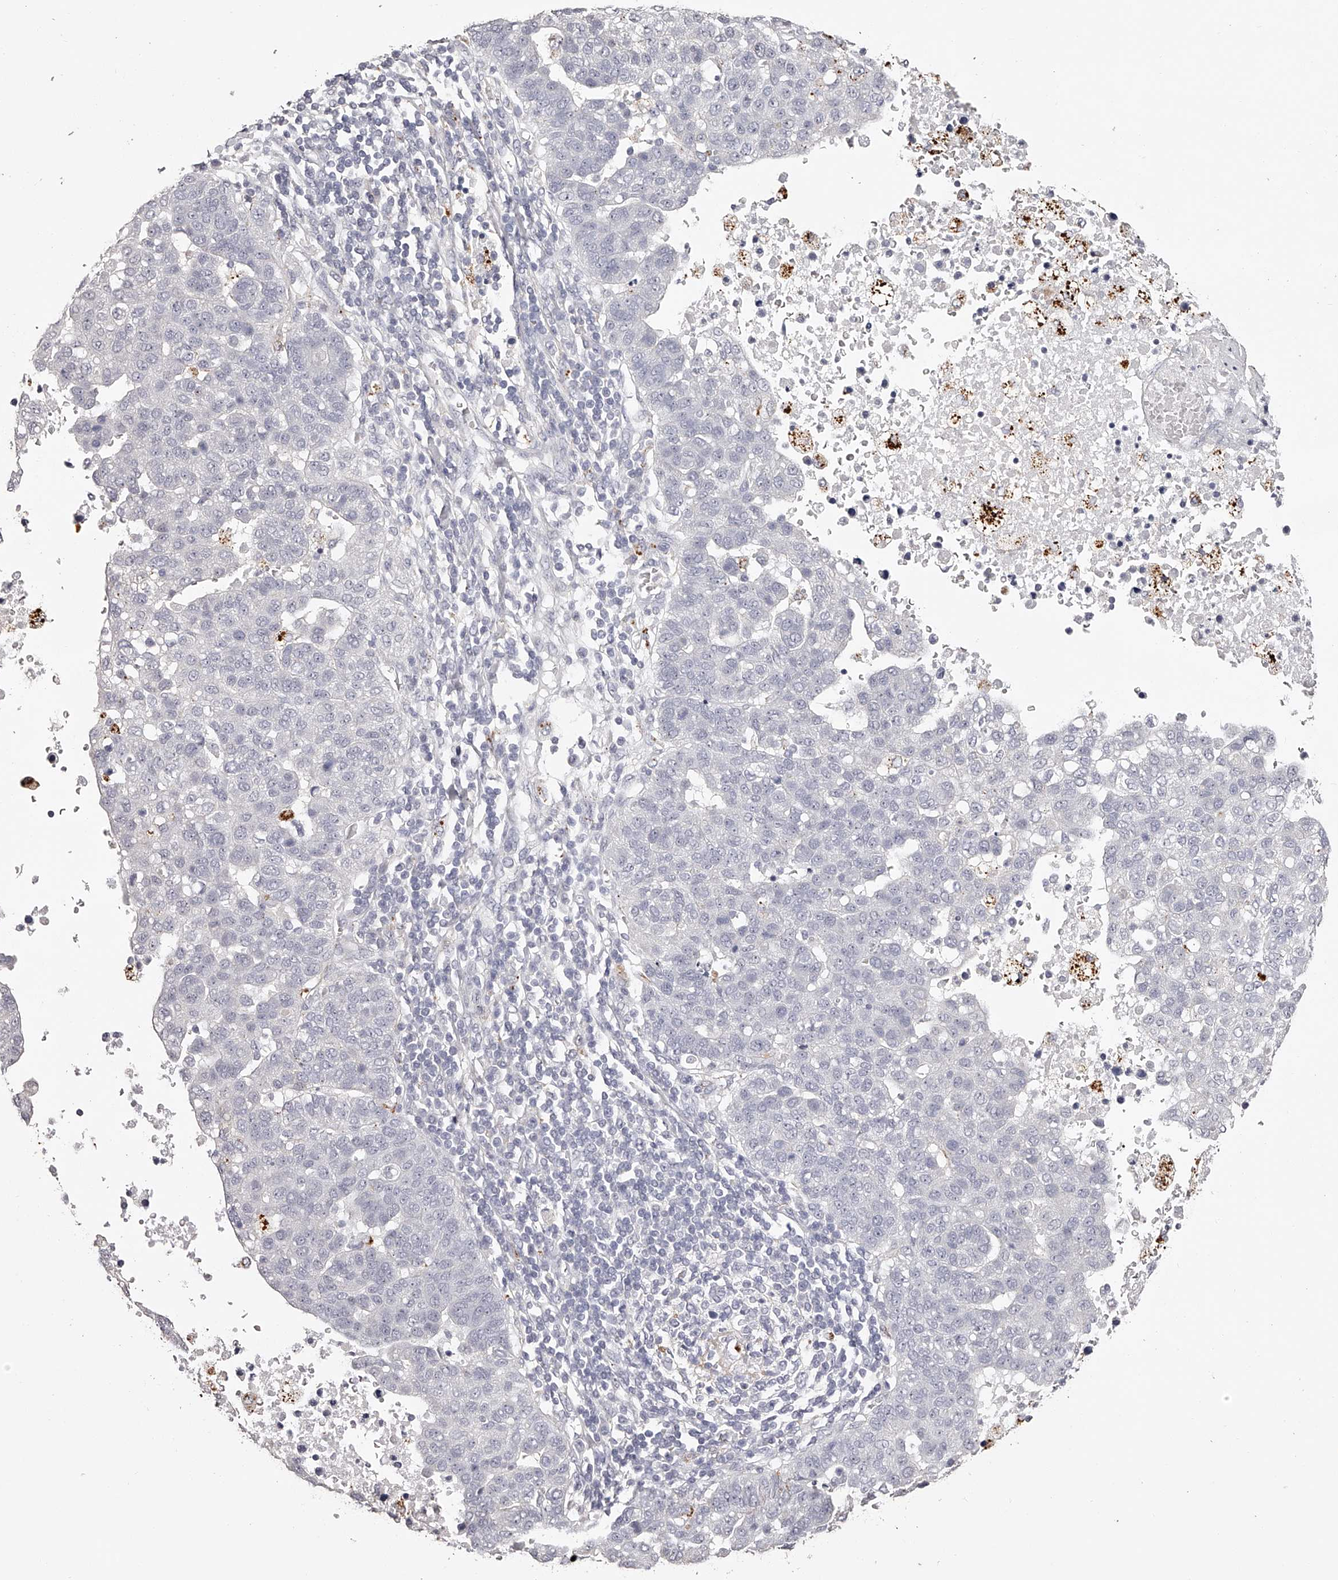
{"staining": {"intensity": "negative", "quantity": "none", "location": "none"}, "tissue": "pancreatic cancer", "cell_type": "Tumor cells", "image_type": "cancer", "snomed": [{"axis": "morphology", "description": "Adenocarcinoma, NOS"}, {"axis": "topography", "description": "Pancreas"}], "caption": "DAB immunohistochemical staining of pancreatic cancer (adenocarcinoma) shows no significant positivity in tumor cells.", "gene": "SLC35D3", "patient": {"sex": "female", "age": 61}}